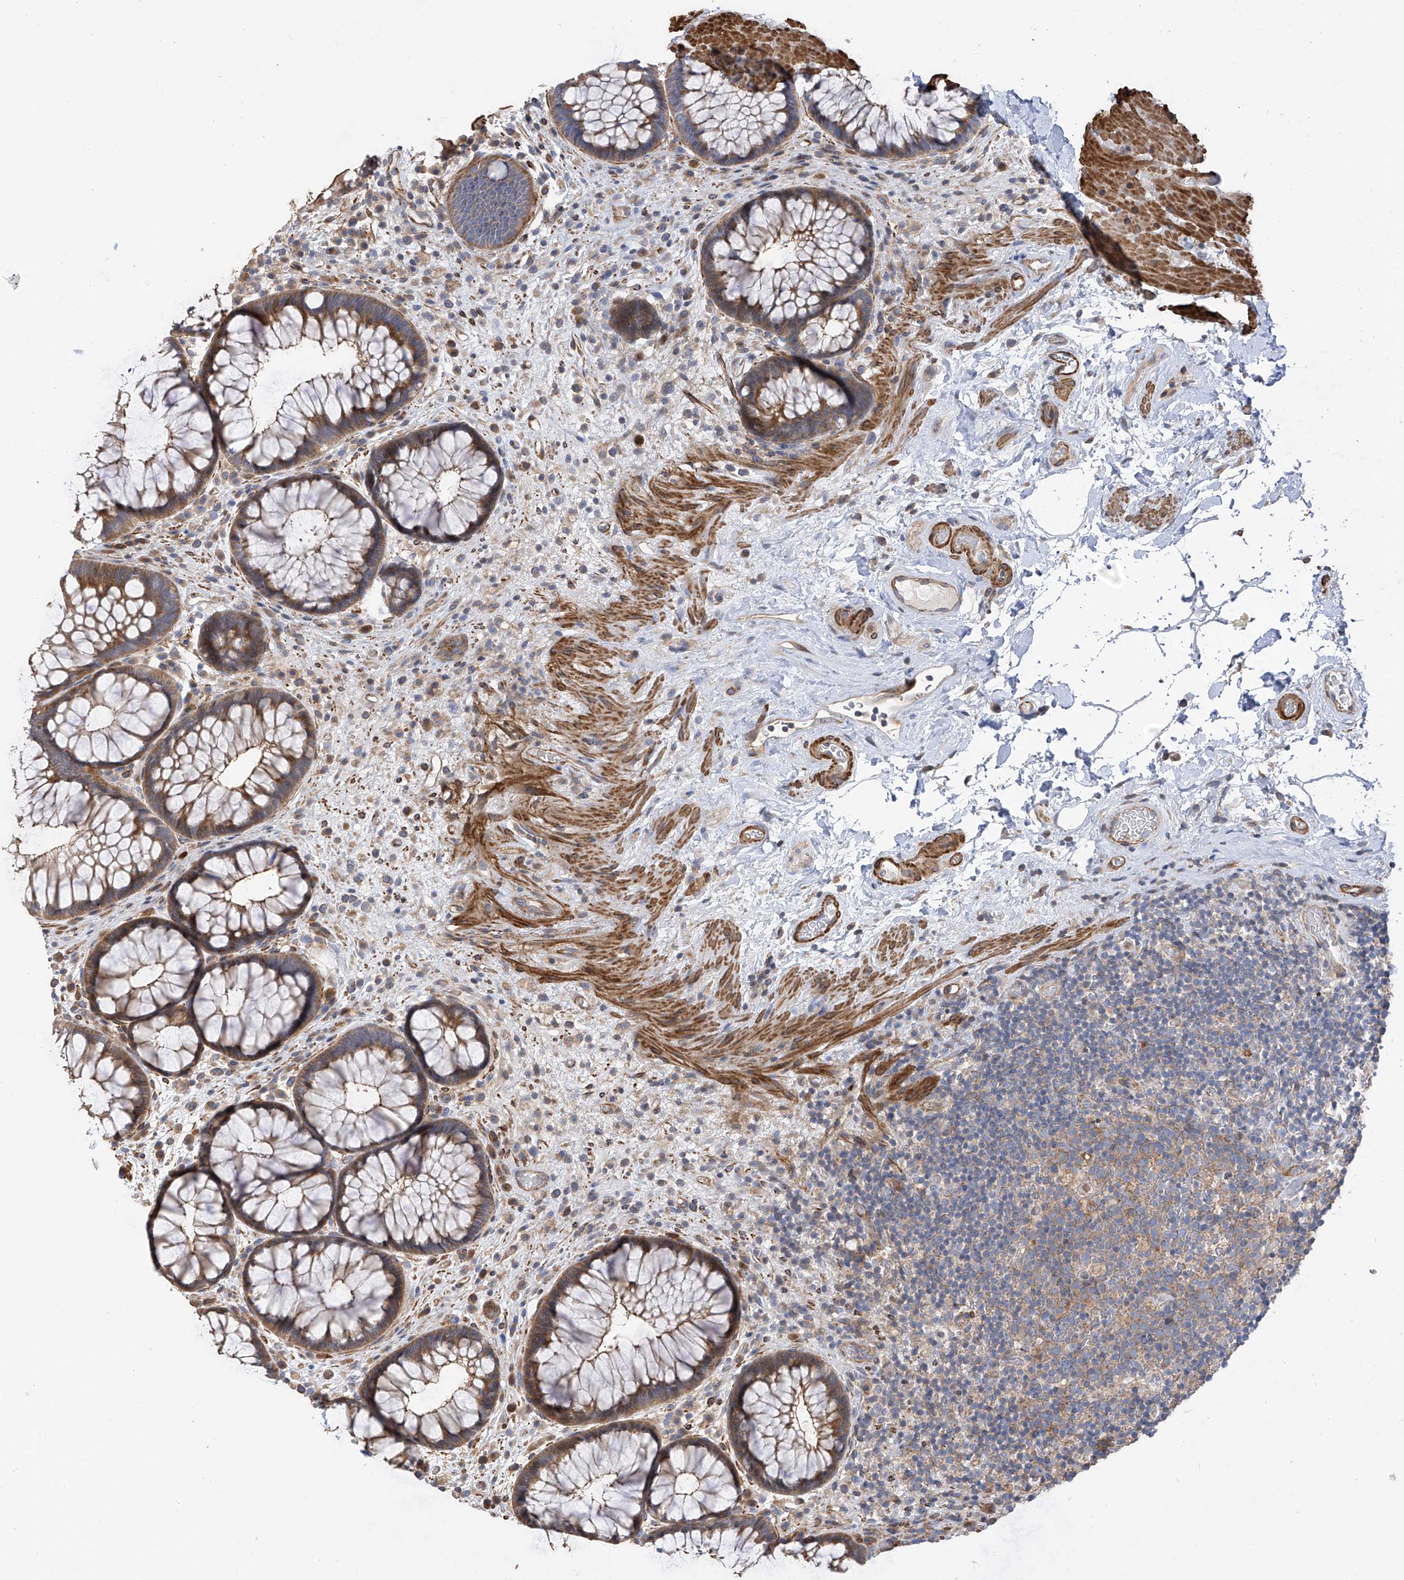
{"staining": {"intensity": "moderate", "quantity": "25%-75%", "location": "cytoplasmic/membranous"}, "tissue": "rectum", "cell_type": "Glandular cells", "image_type": "normal", "snomed": [{"axis": "morphology", "description": "Normal tissue, NOS"}, {"axis": "topography", "description": "Rectum"}], "caption": "A brown stain labels moderate cytoplasmic/membranous expression of a protein in glandular cells of normal human rectum.", "gene": "SLC43A3", "patient": {"sex": "male", "age": 51}}